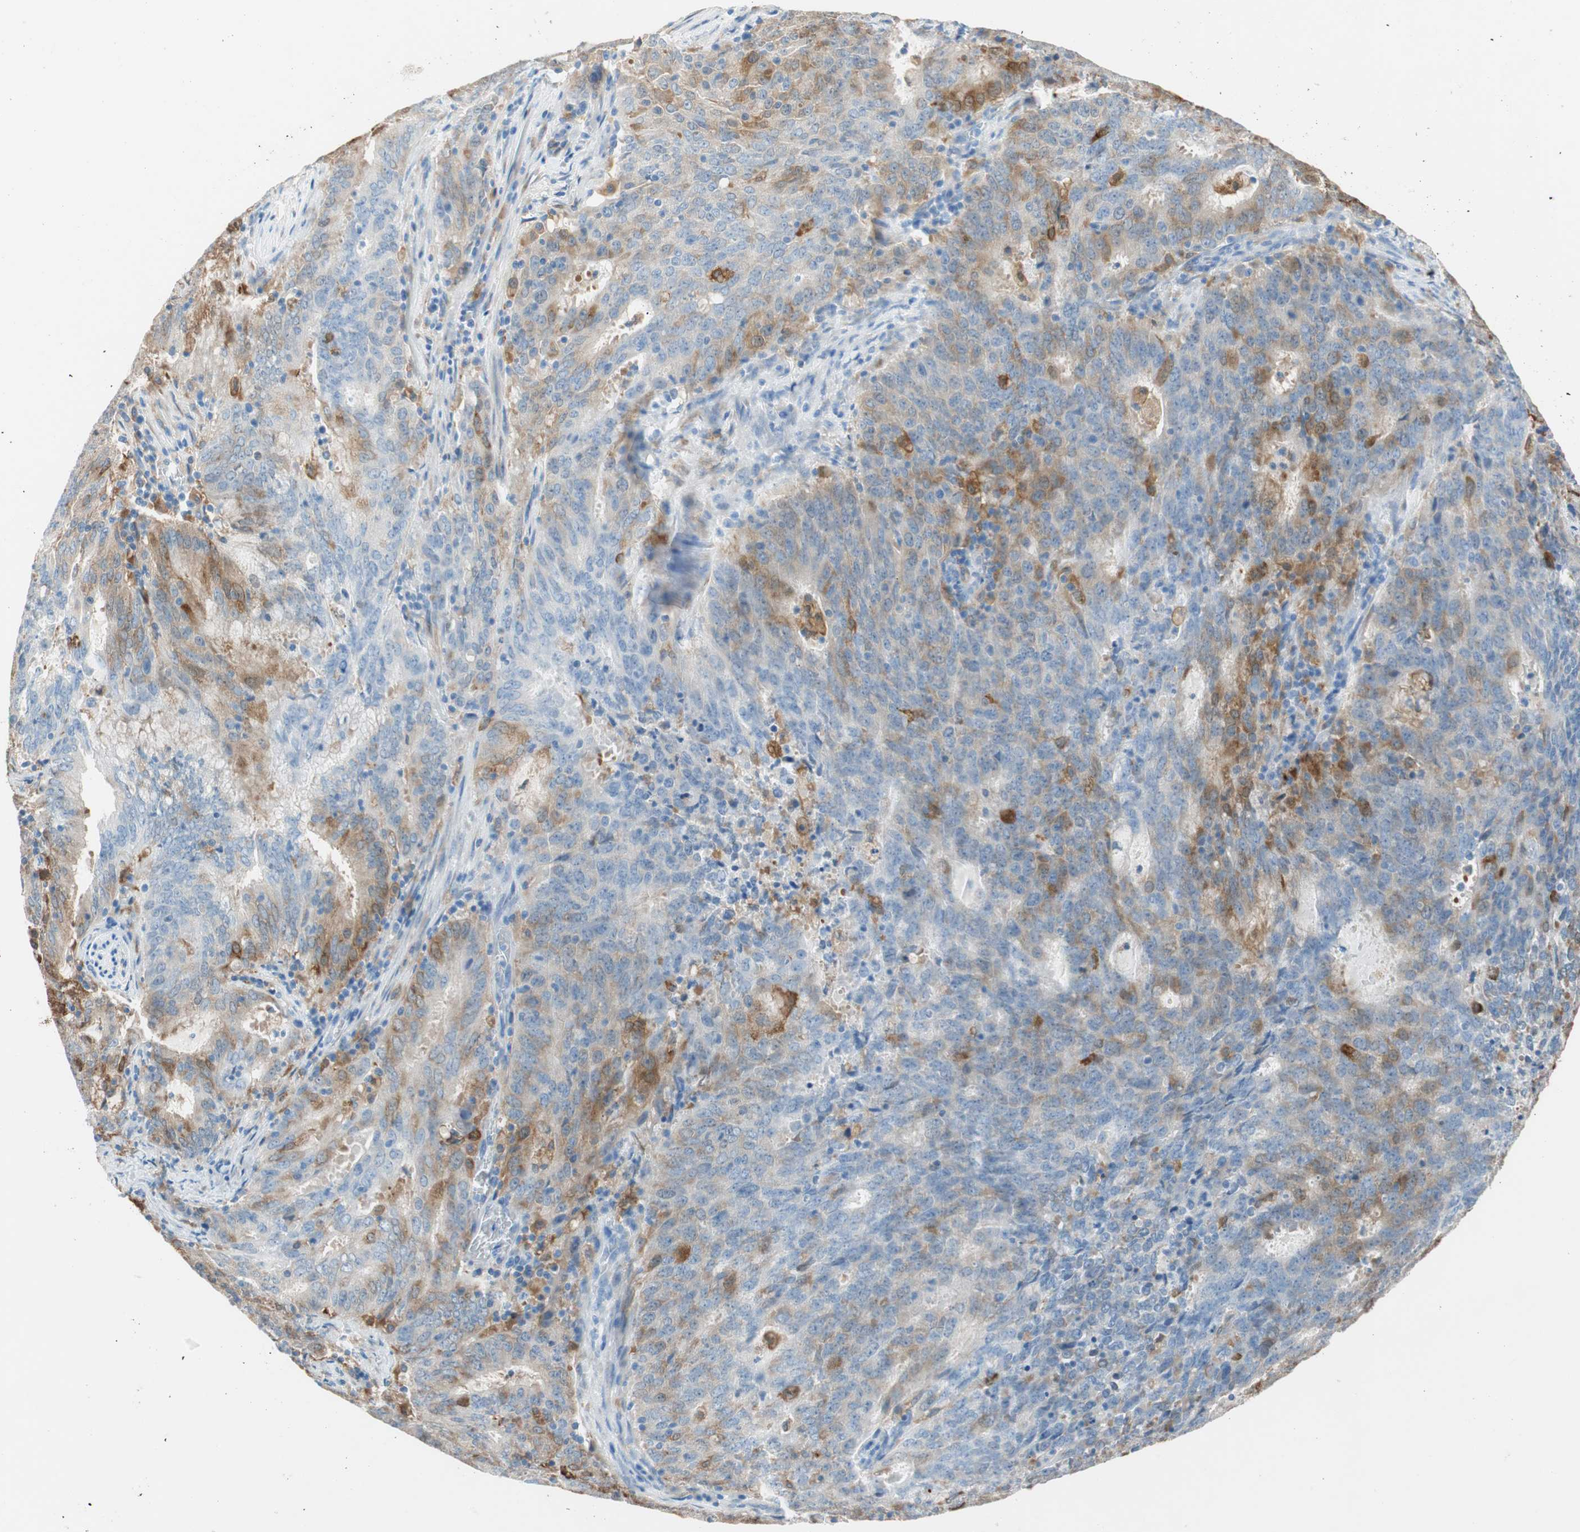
{"staining": {"intensity": "moderate", "quantity": "25%-75%", "location": "cytoplasmic/membranous"}, "tissue": "cervical cancer", "cell_type": "Tumor cells", "image_type": "cancer", "snomed": [{"axis": "morphology", "description": "Adenocarcinoma, NOS"}, {"axis": "topography", "description": "Cervix"}], "caption": "Protein expression analysis of human cervical adenocarcinoma reveals moderate cytoplasmic/membranous expression in approximately 25%-75% of tumor cells.", "gene": "GLUL", "patient": {"sex": "female", "age": 44}}